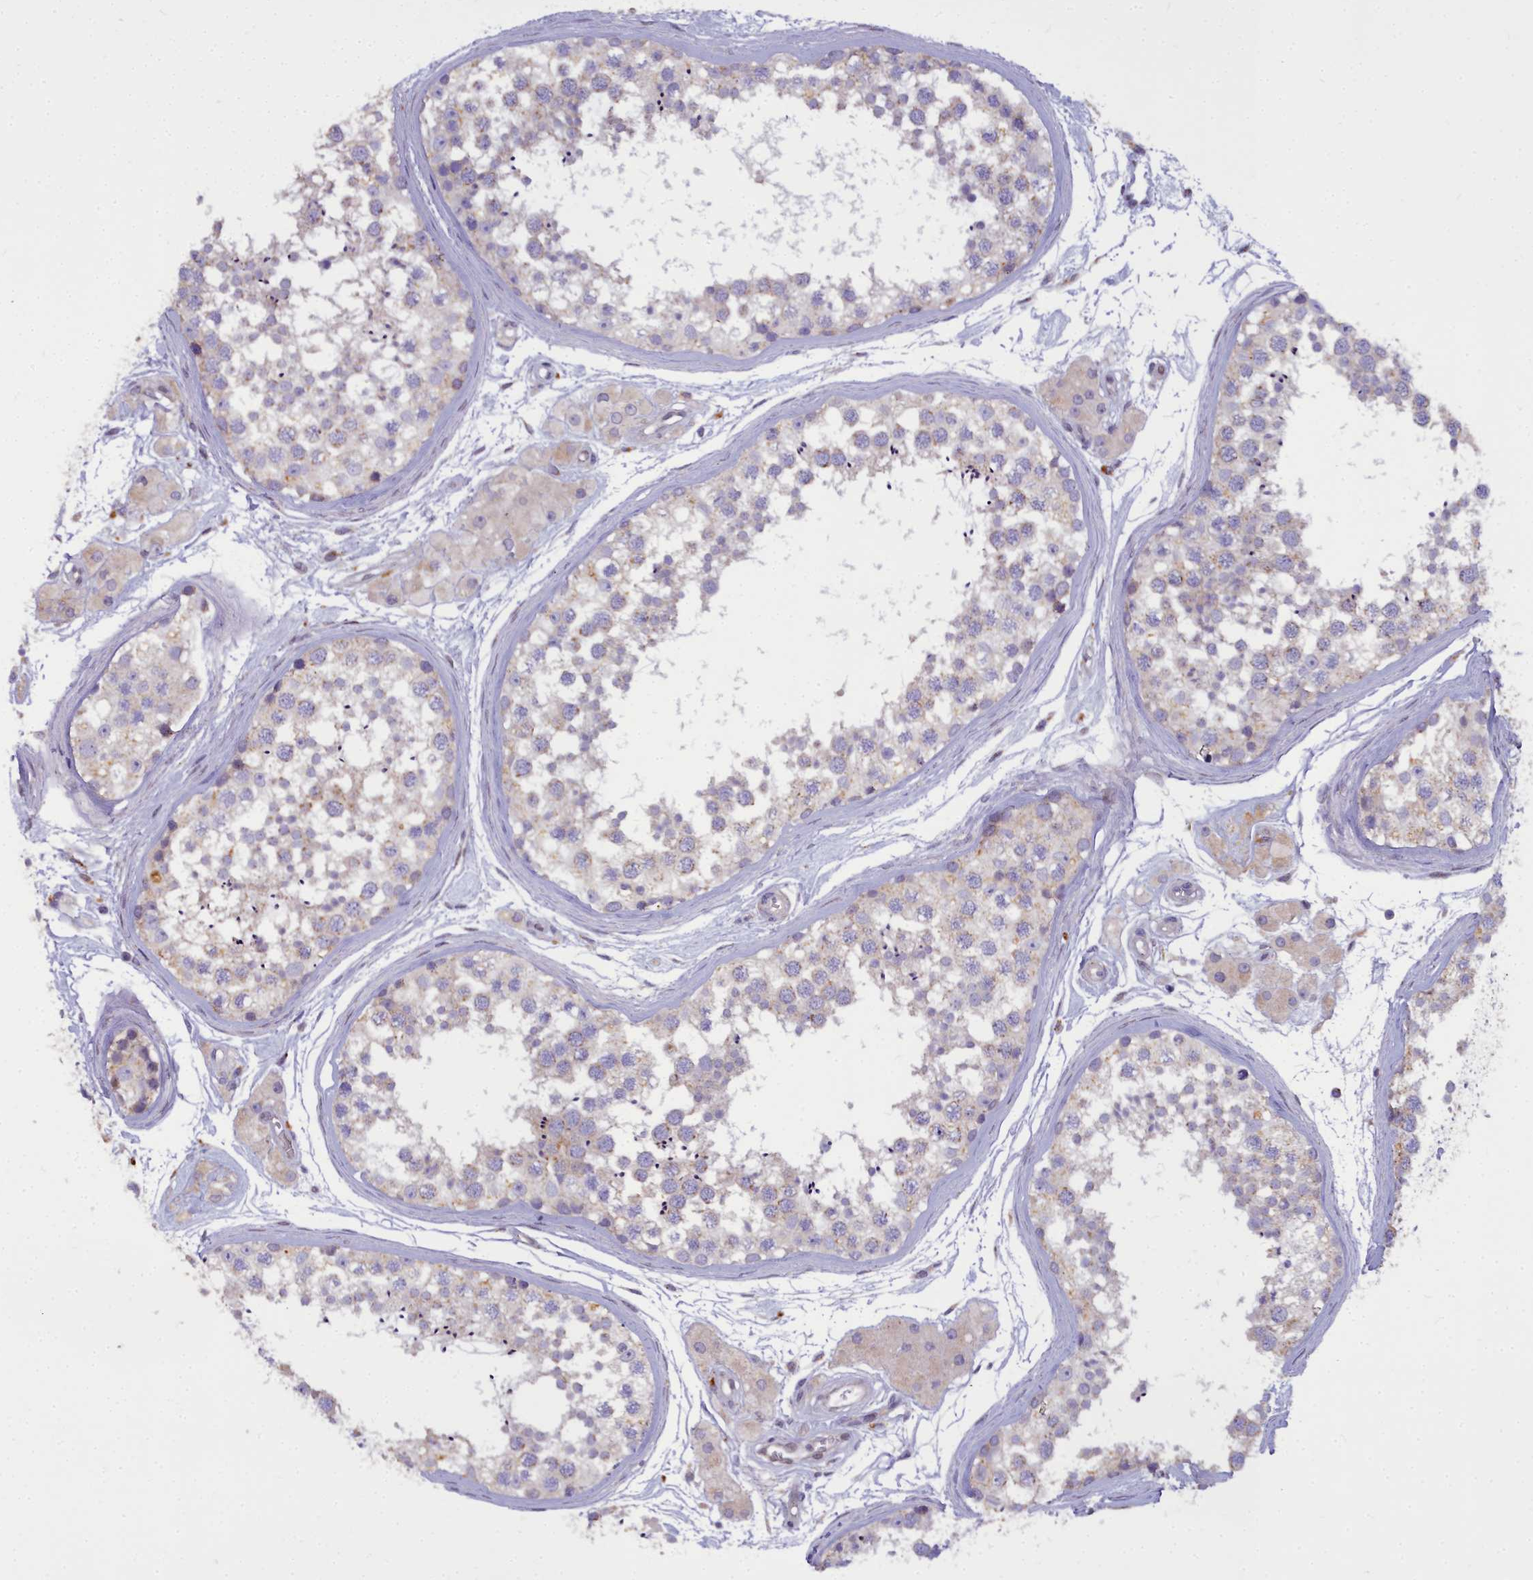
{"staining": {"intensity": "weak", "quantity": "<25%", "location": "cytoplasmic/membranous"}, "tissue": "testis", "cell_type": "Cells in seminiferous ducts", "image_type": "normal", "snomed": [{"axis": "morphology", "description": "Normal tissue, NOS"}, {"axis": "topography", "description": "Testis"}], "caption": "Immunohistochemistry (IHC) photomicrograph of benign testis stained for a protein (brown), which shows no expression in cells in seminiferous ducts. (DAB (3,3'-diaminobenzidine) immunohistochemistry (IHC), high magnification).", "gene": "WDPCP", "patient": {"sex": "male", "age": 56}}